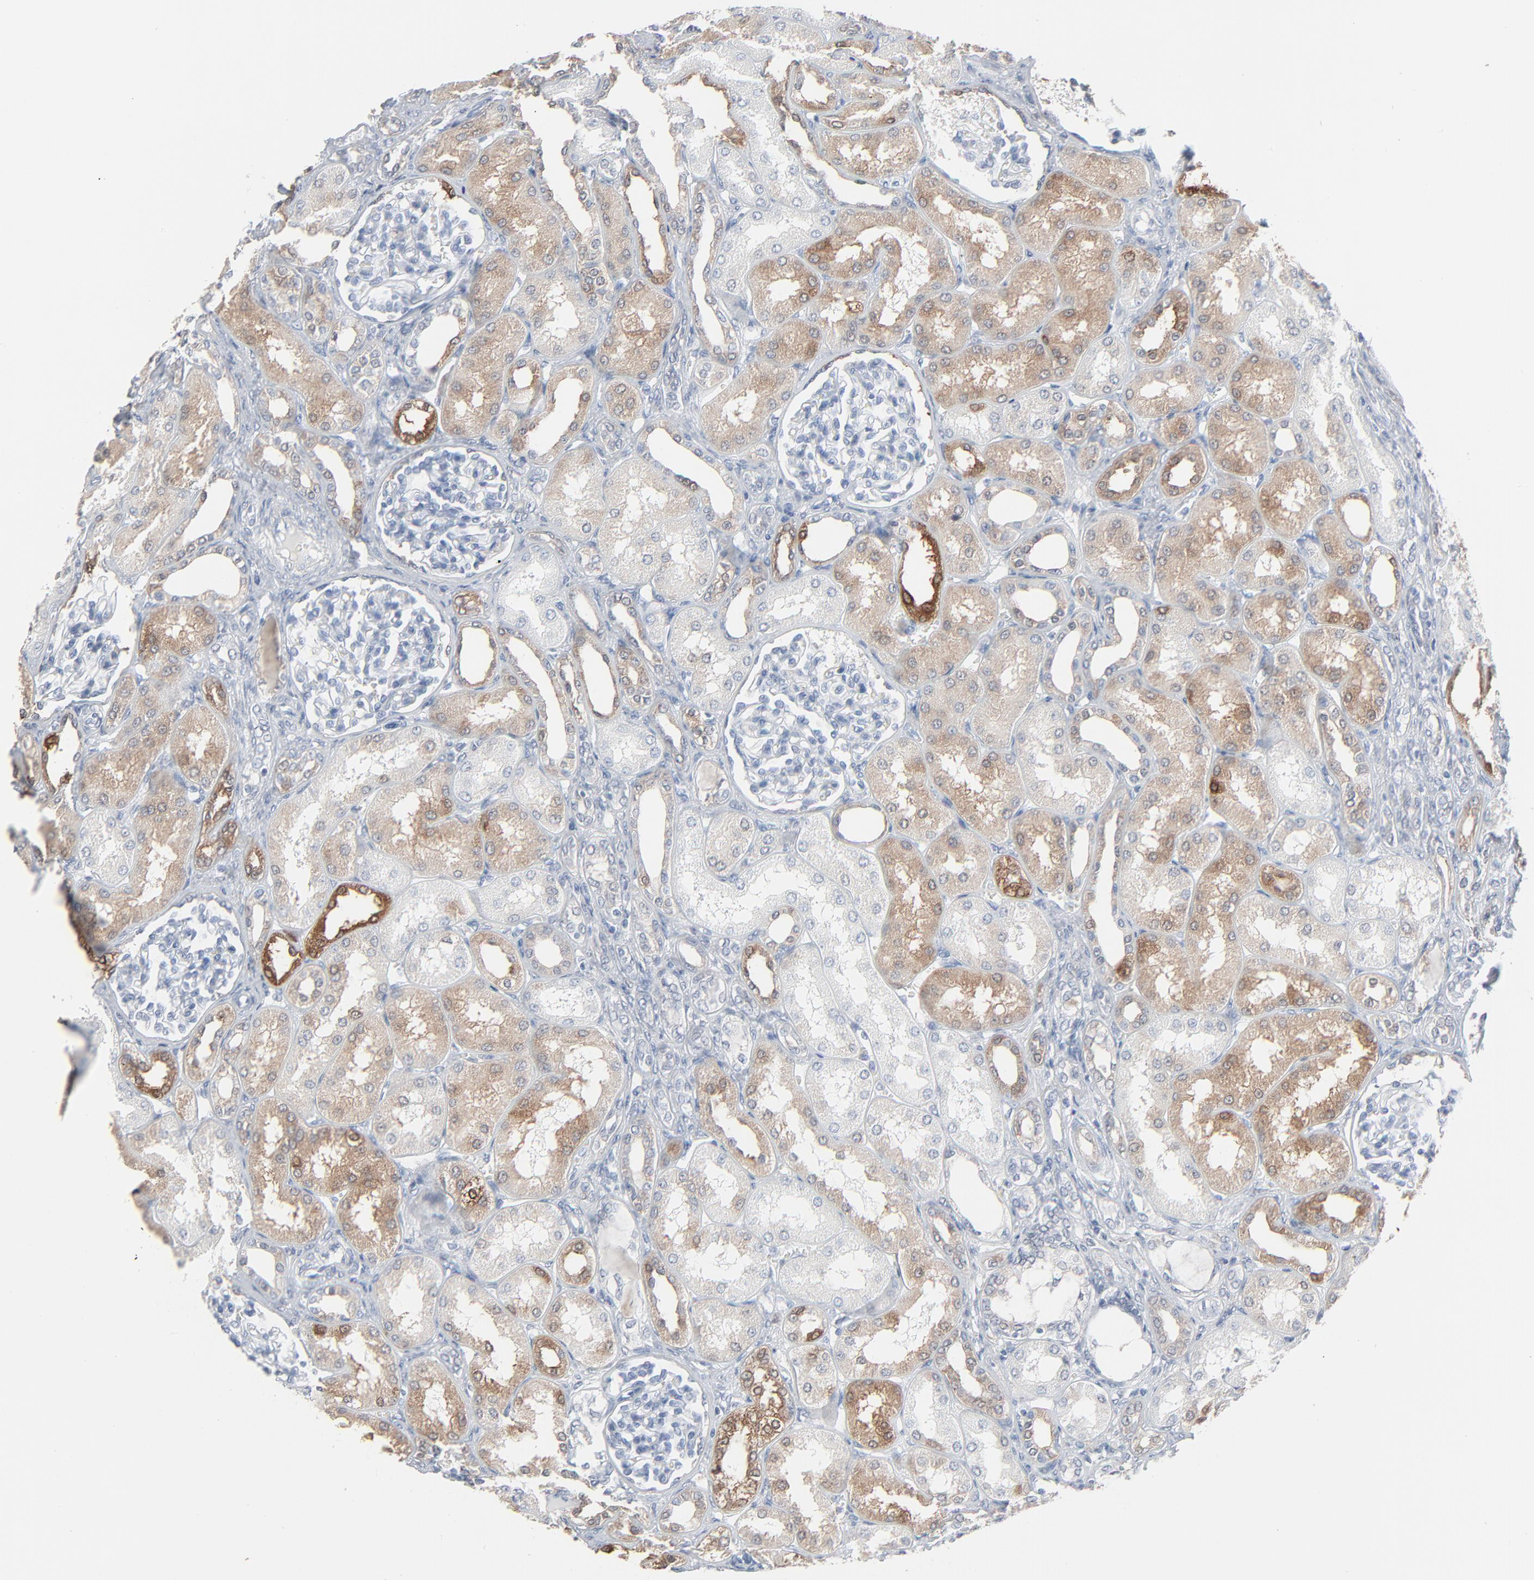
{"staining": {"intensity": "negative", "quantity": "none", "location": "none"}, "tissue": "kidney", "cell_type": "Cells in glomeruli", "image_type": "normal", "snomed": [{"axis": "morphology", "description": "Normal tissue, NOS"}, {"axis": "topography", "description": "Kidney"}], "caption": "Immunohistochemistry image of benign kidney stained for a protein (brown), which demonstrates no positivity in cells in glomeruli.", "gene": "PHGDH", "patient": {"sex": "male", "age": 7}}